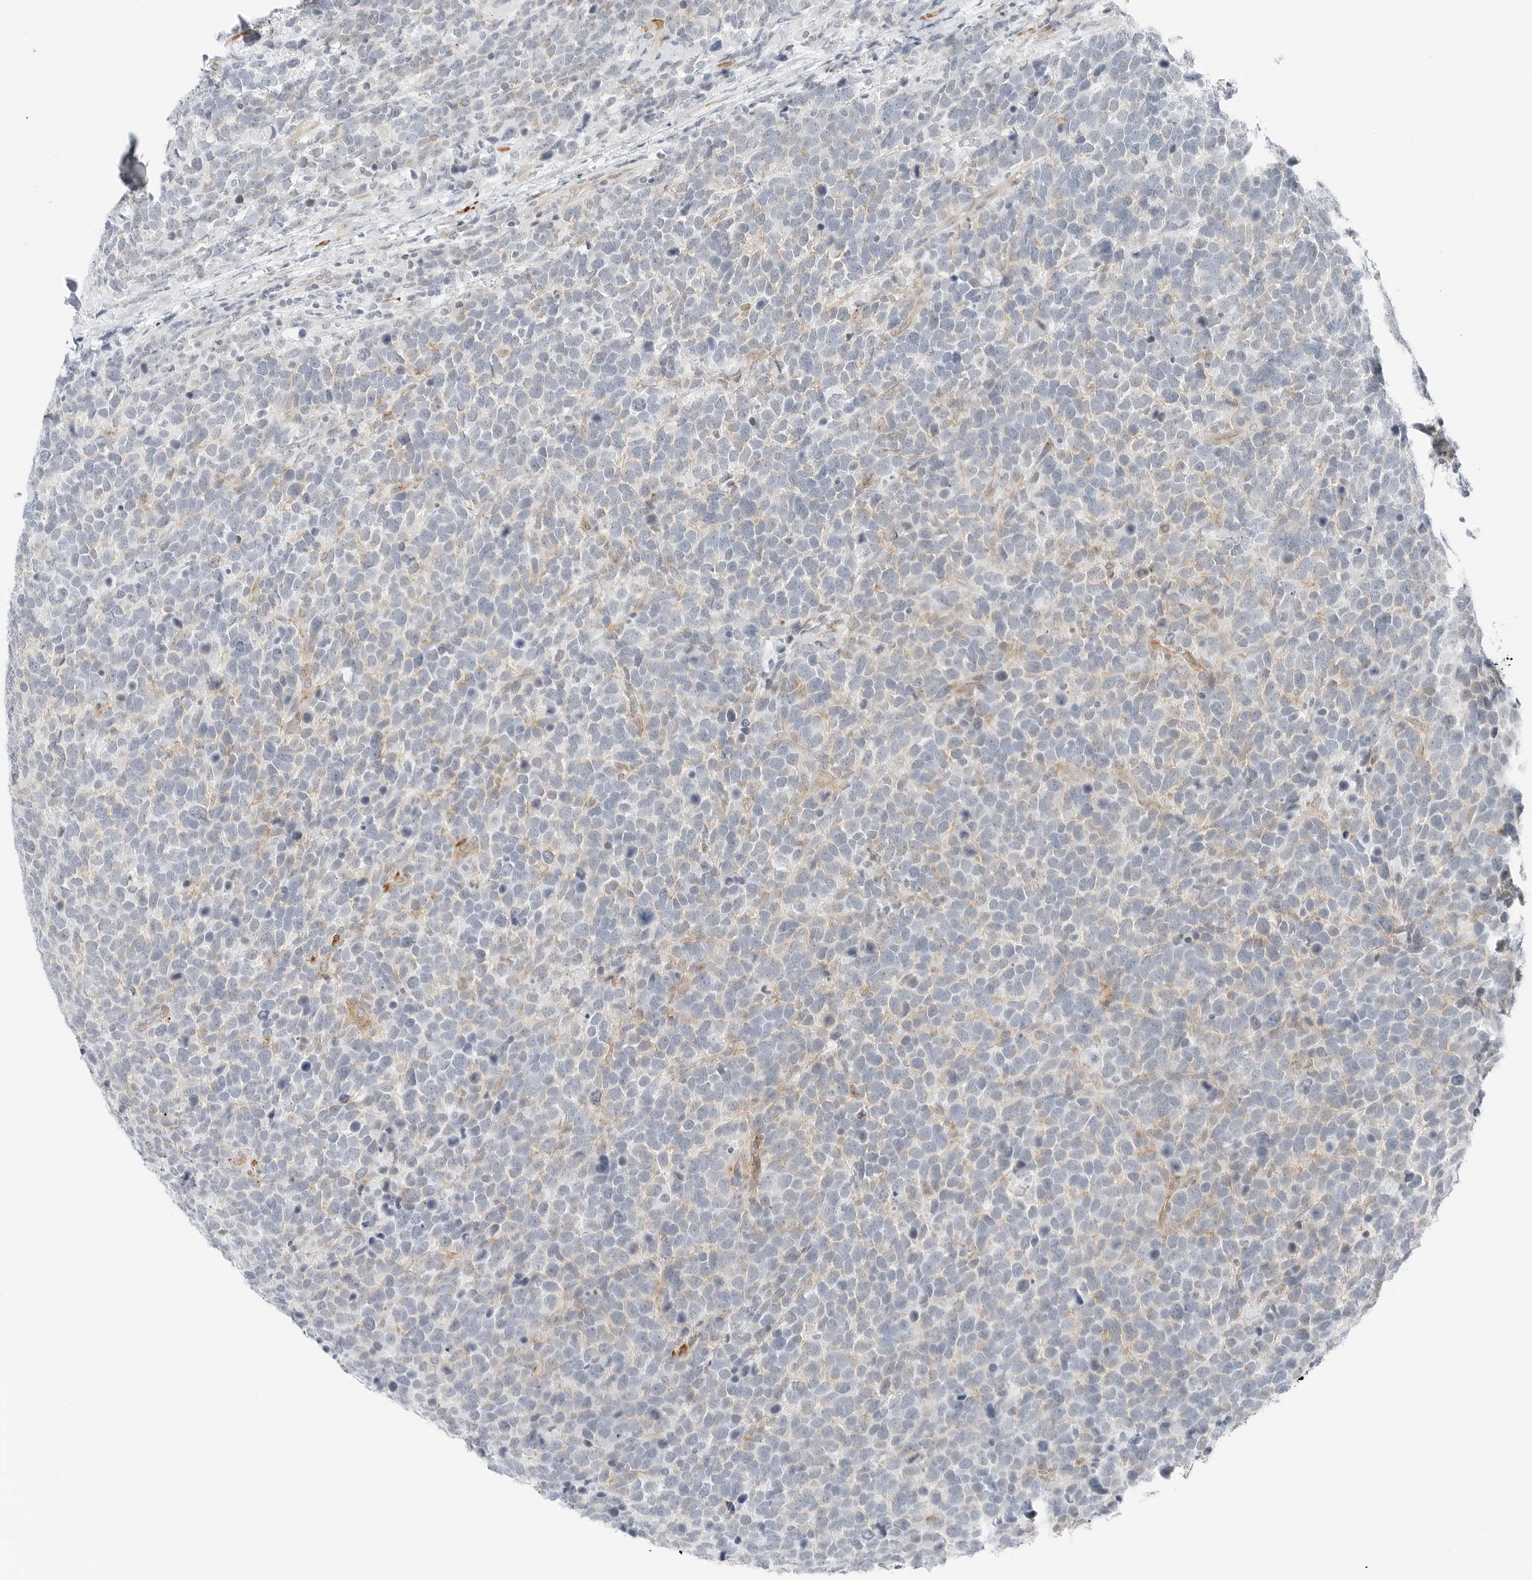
{"staining": {"intensity": "negative", "quantity": "none", "location": "none"}, "tissue": "urothelial cancer", "cell_type": "Tumor cells", "image_type": "cancer", "snomed": [{"axis": "morphology", "description": "Urothelial carcinoma, High grade"}, {"axis": "topography", "description": "Urinary bladder"}], "caption": "Immunohistochemistry image of neoplastic tissue: human urothelial carcinoma (high-grade) stained with DAB displays no significant protein staining in tumor cells.", "gene": "IQCC", "patient": {"sex": "female", "age": 82}}